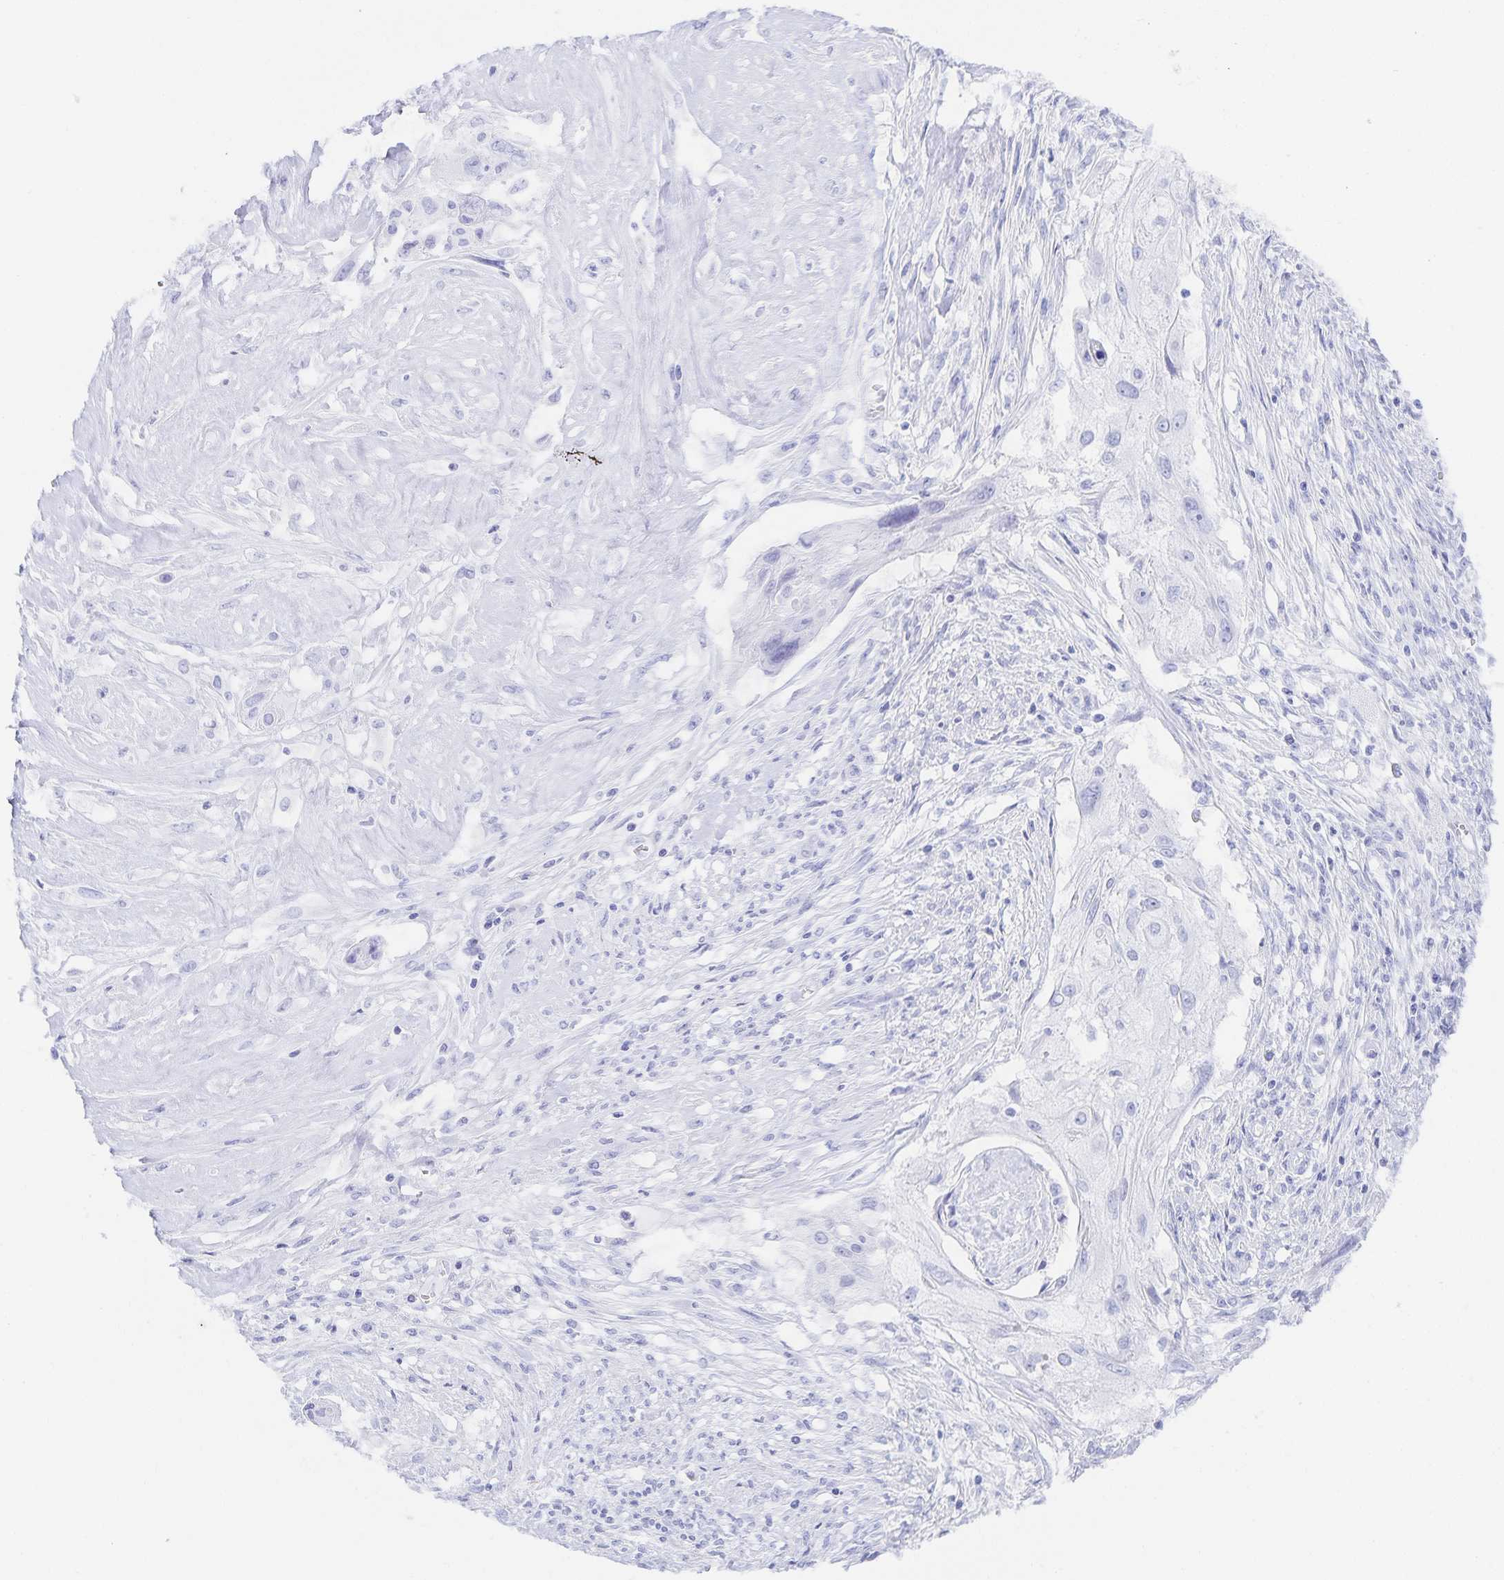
{"staining": {"intensity": "negative", "quantity": "none", "location": "none"}, "tissue": "cervical cancer", "cell_type": "Tumor cells", "image_type": "cancer", "snomed": [{"axis": "morphology", "description": "Squamous cell carcinoma, NOS"}, {"axis": "topography", "description": "Cervix"}], "caption": "DAB (3,3'-diaminobenzidine) immunohistochemical staining of squamous cell carcinoma (cervical) exhibits no significant expression in tumor cells. (DAB (3,3'-diaminobenzidine) IHC with hematoxylin counter stain).", "gene": "SNTN", "patient": {"sex": "female", "age": 49}}